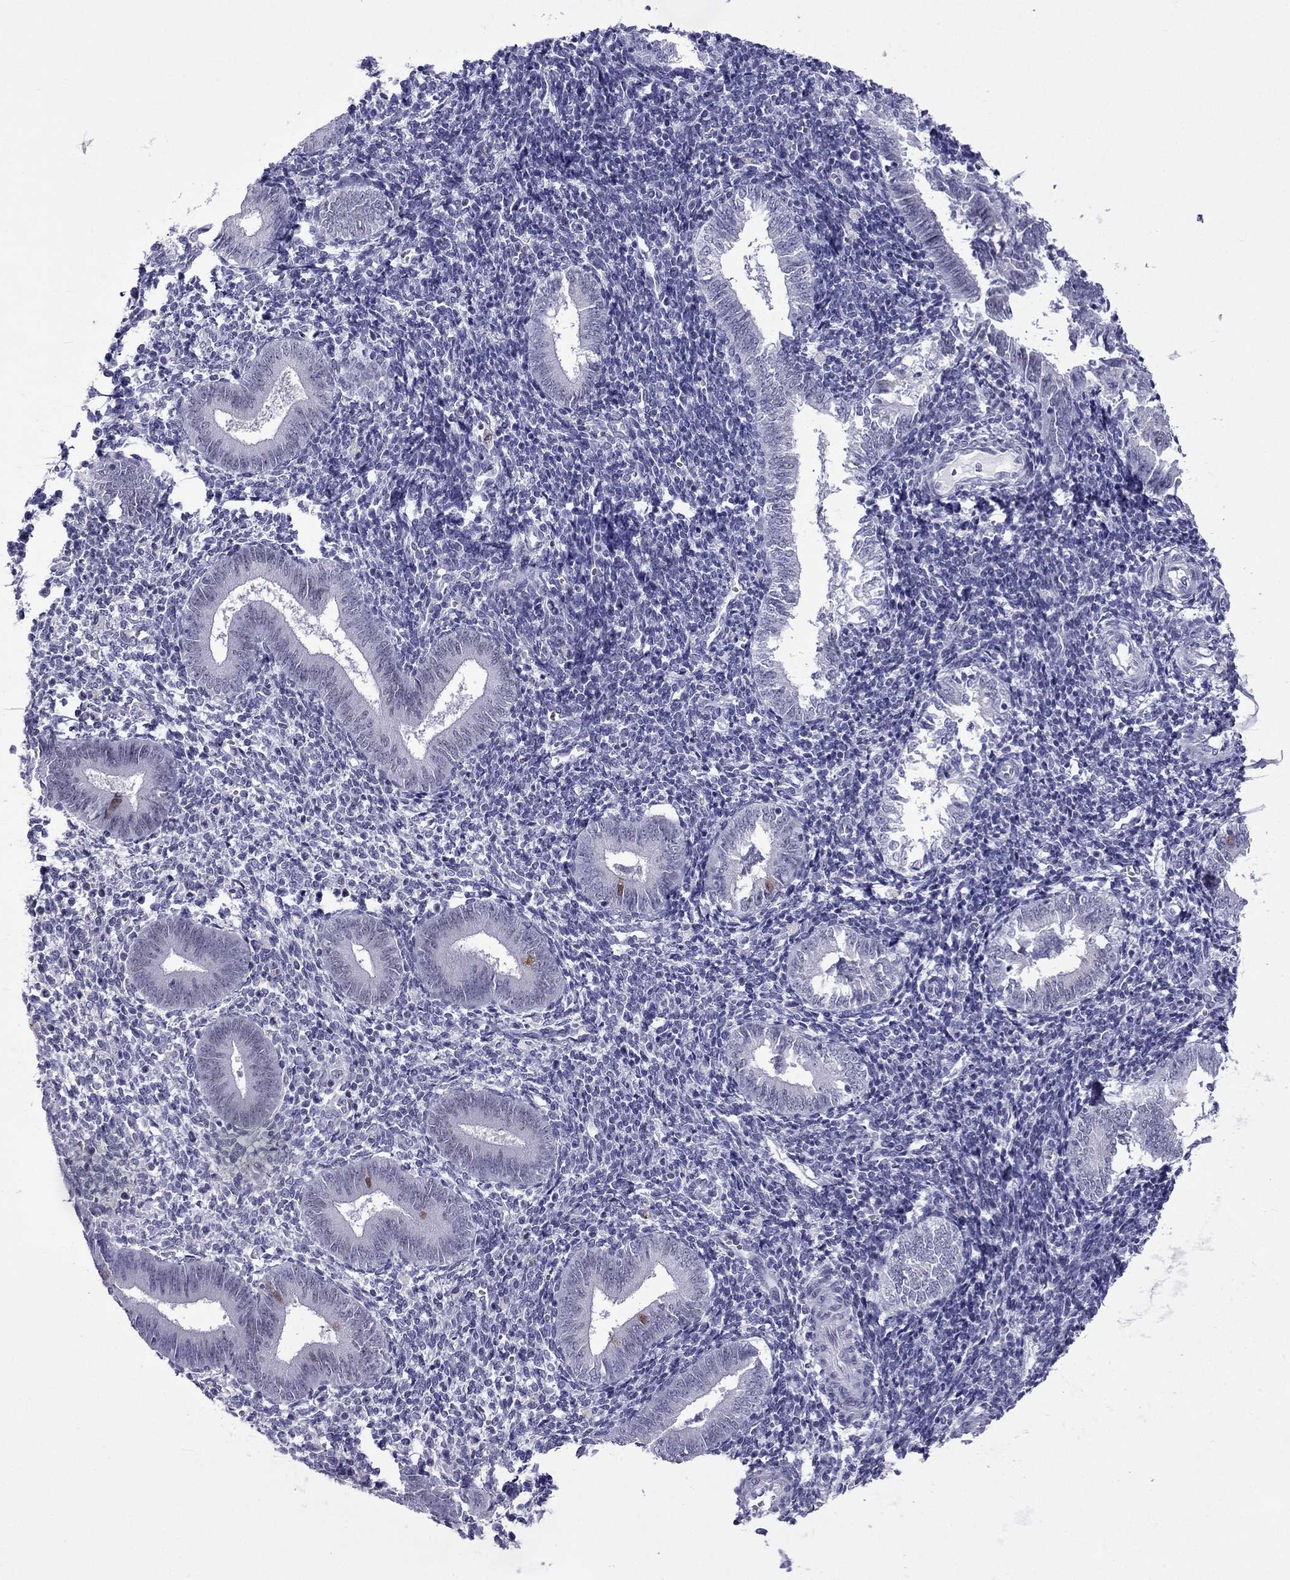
{"staining": {"intensity": "negative", "quantity": "none", "location": "none"}, "tissue": "endometrium", "cell_type": "Cells in endometrial stroma", "image_type": "normal", "snomed": [{"axis": "morphology", "description": "Normal tissue, NOS"}, {"axis": "topography", "description": "Endometrium"}], "caption": "The immunohistochemistry (IHC) image has no significant positivity in cells in endometrial stroma of endometrium. The staining was performed using DAB (3,3'-diaminobenzidine) to visualize the protein expression in brown, while the nuclei were stained in blue with hematoxylin (Magnification: 20x).", "gene": "MYLK3", "patient": {"sex": "female", "age": 25}}